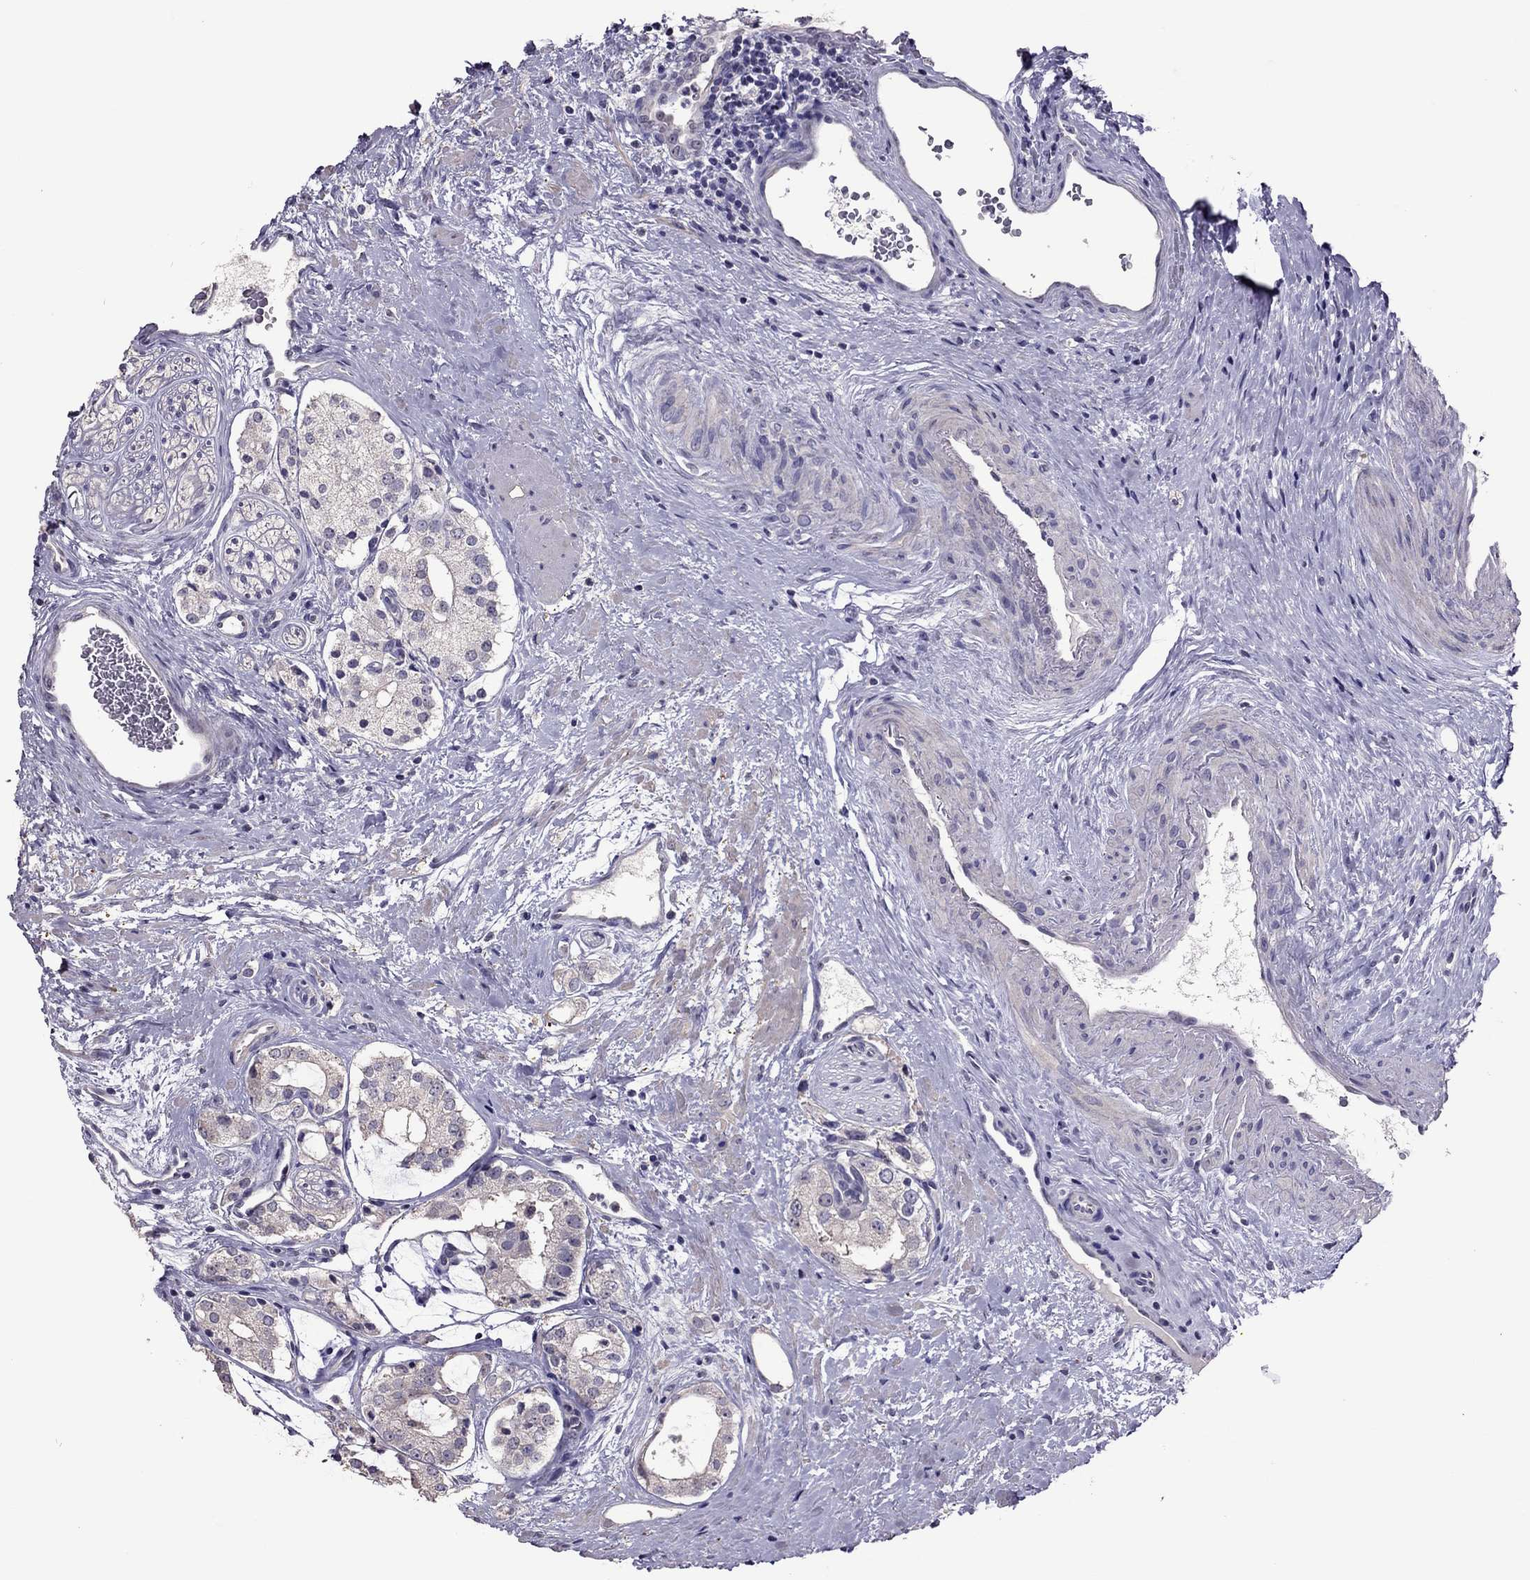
{"staining": {"intensity": "negative", "quantity": "none", "location": "none"}, "tissue": "prostate cancer", "cell_type": "Tumor cells", "image_type": "cancer", "snomed": [{"axis": "morphology", "description": "Adenocarcinoma, NOS"}, {"axis": "topography", "description": "Prostate"}], "caption": "IHC of human adenocarcinoma (prostate) exhibits no expression in tumor cells.", "gene": "LRRC46", "patient": {"sex": "male", "age": 66}}